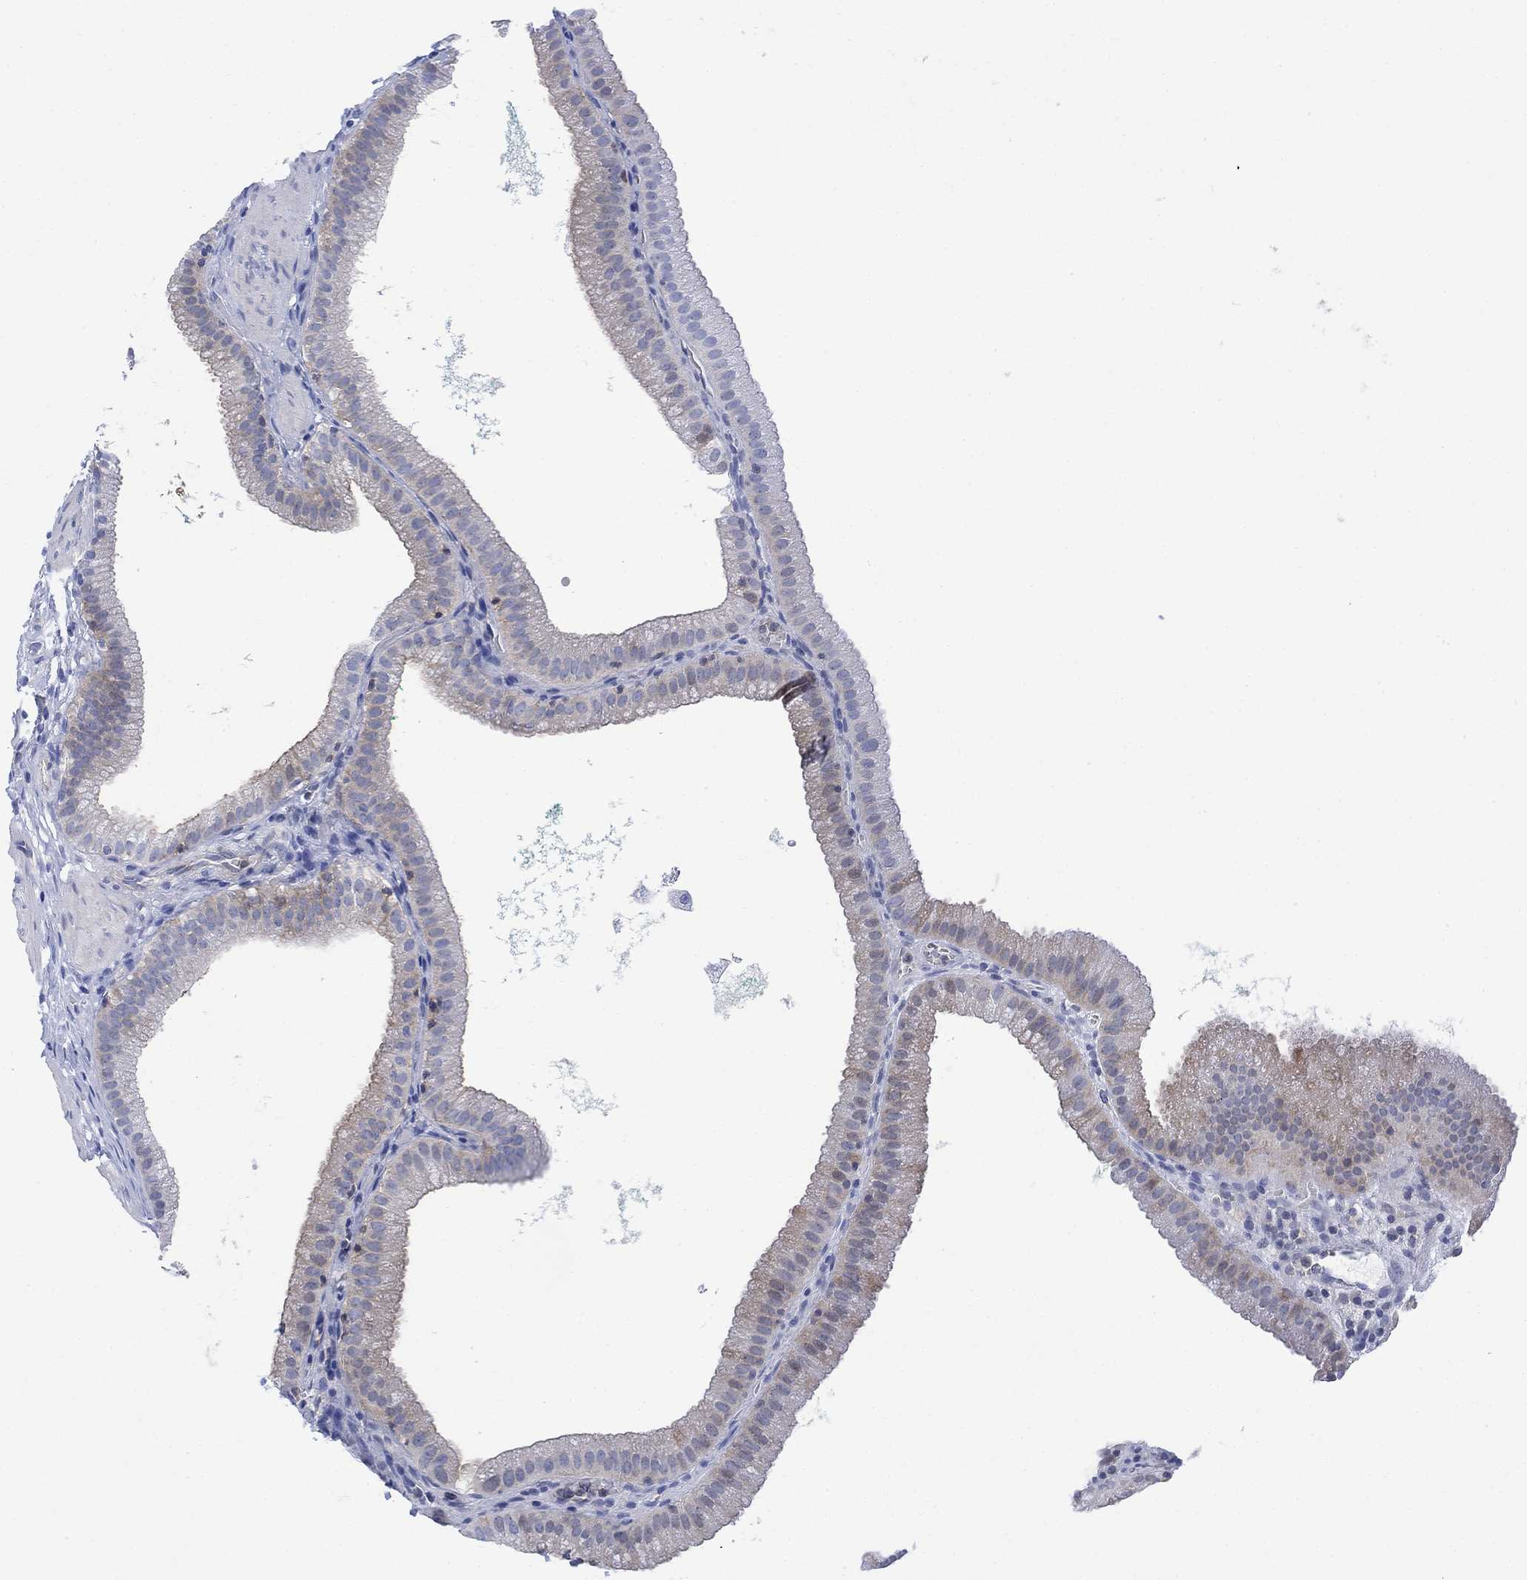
{"staining": {"intensity": "strong", "quantity": "<25%", "location": "cytoplasmic/membranous"}, "tissue": "gallbladder", "cell_type": "Glandular cells", "image_type": "normal", "snomed": [{"axis": "morphology", "description": "Normal tissue, NOS"}, {"axis": "topography", "description": "Gallbladder"}], "caption": "Brown immunohistochemical staining in benign gallbladder shows strong cytoplasmic/membranous positivity in approximately <25% of glandular cells.", "gene": "ARSK", "patient": {"sex": "male", "age": 67}}